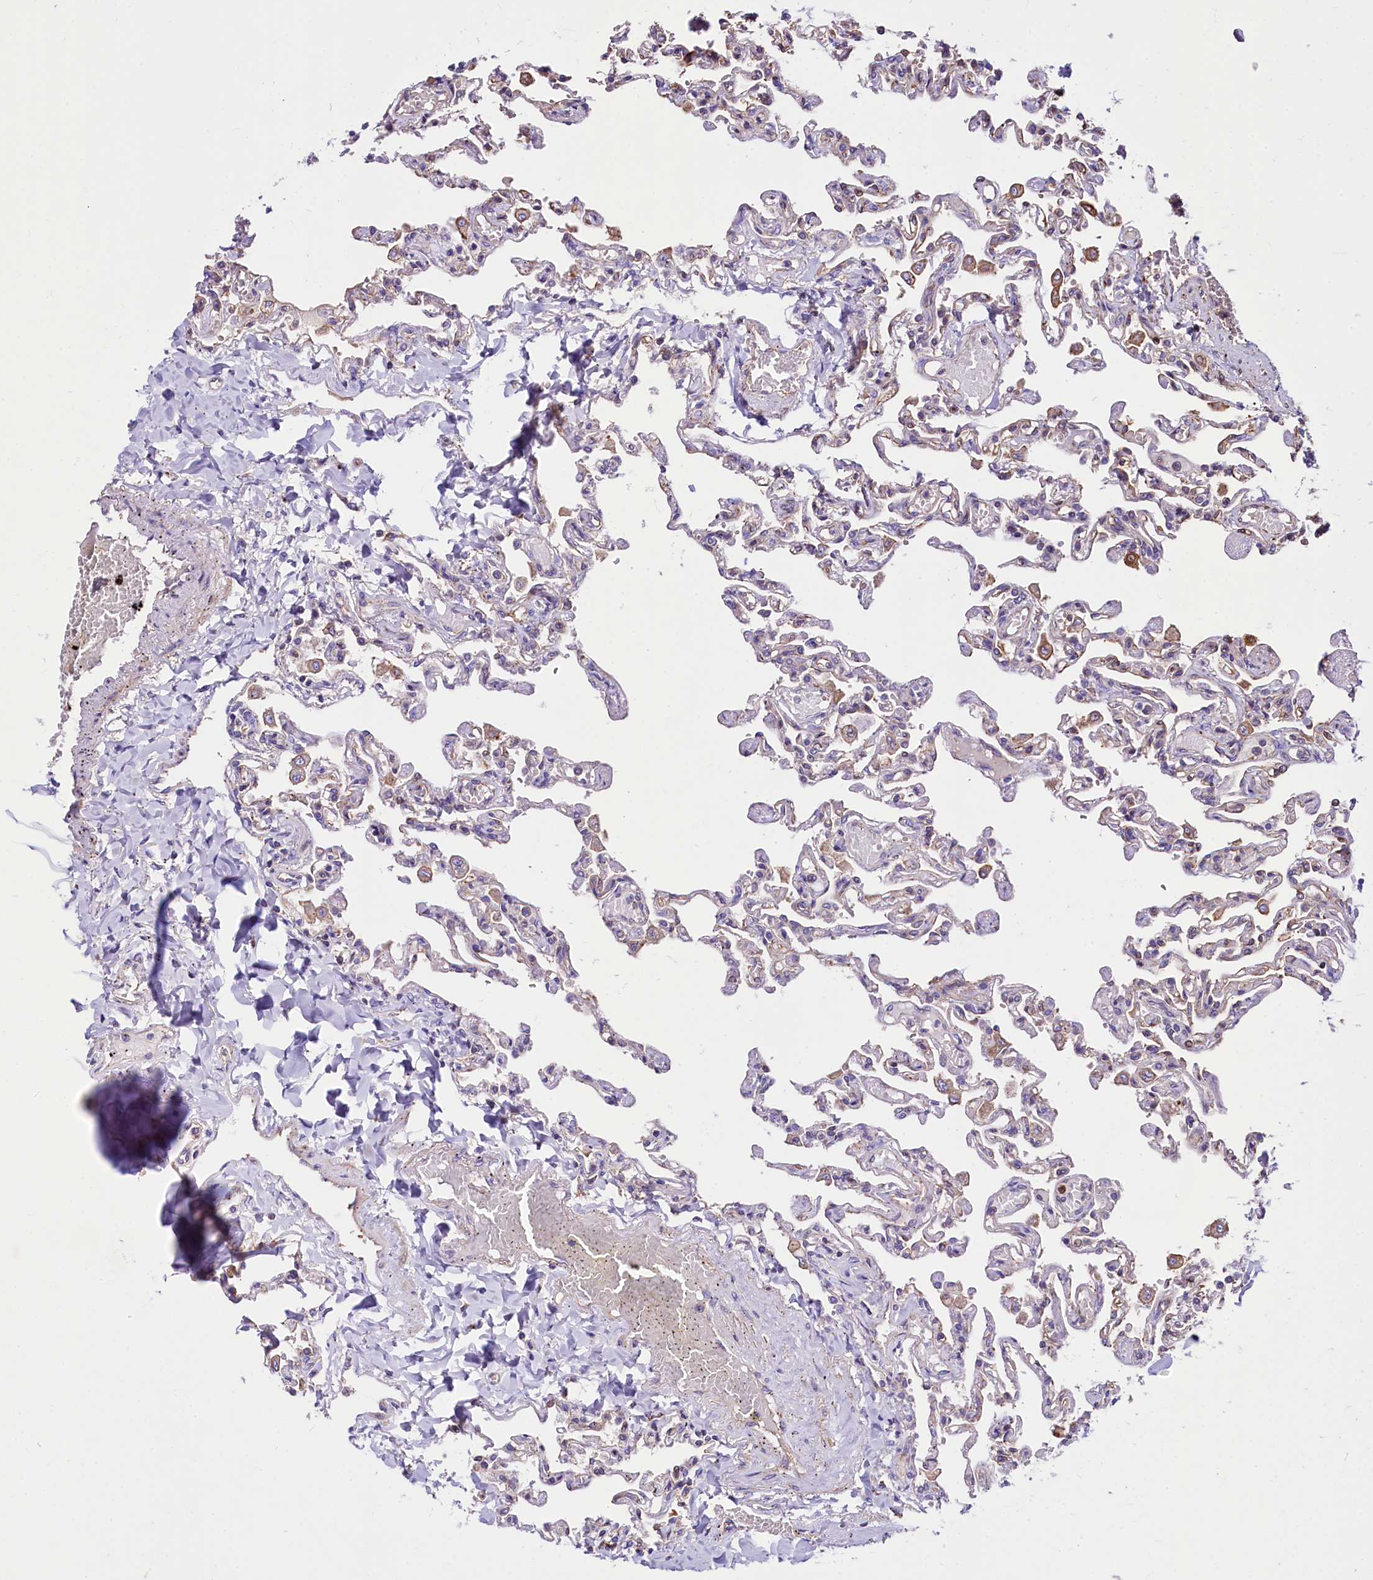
{"staining": {"intensity": "weak", "quantity": "<25%", "location": "cytoplasmic/membranous"}, "tissue": "lung", "cell_type": "Alveolar cells", "image_type": "normal", "snomed": [{"axis": "morphology", "description": "Normal tissue, NOS"}, {"axis": "topography", "description": "Lung"}], "caption": "Immunohistochemistry of benign lung exhibits no positivity in alveolar cells. (Brightfield microscopy of DAB (3,3'-diaminobenzidine) immunohistochemistry at high magnification).", "gene": "KLHDC4", "patient": {"sex": "male", "age": 21}}